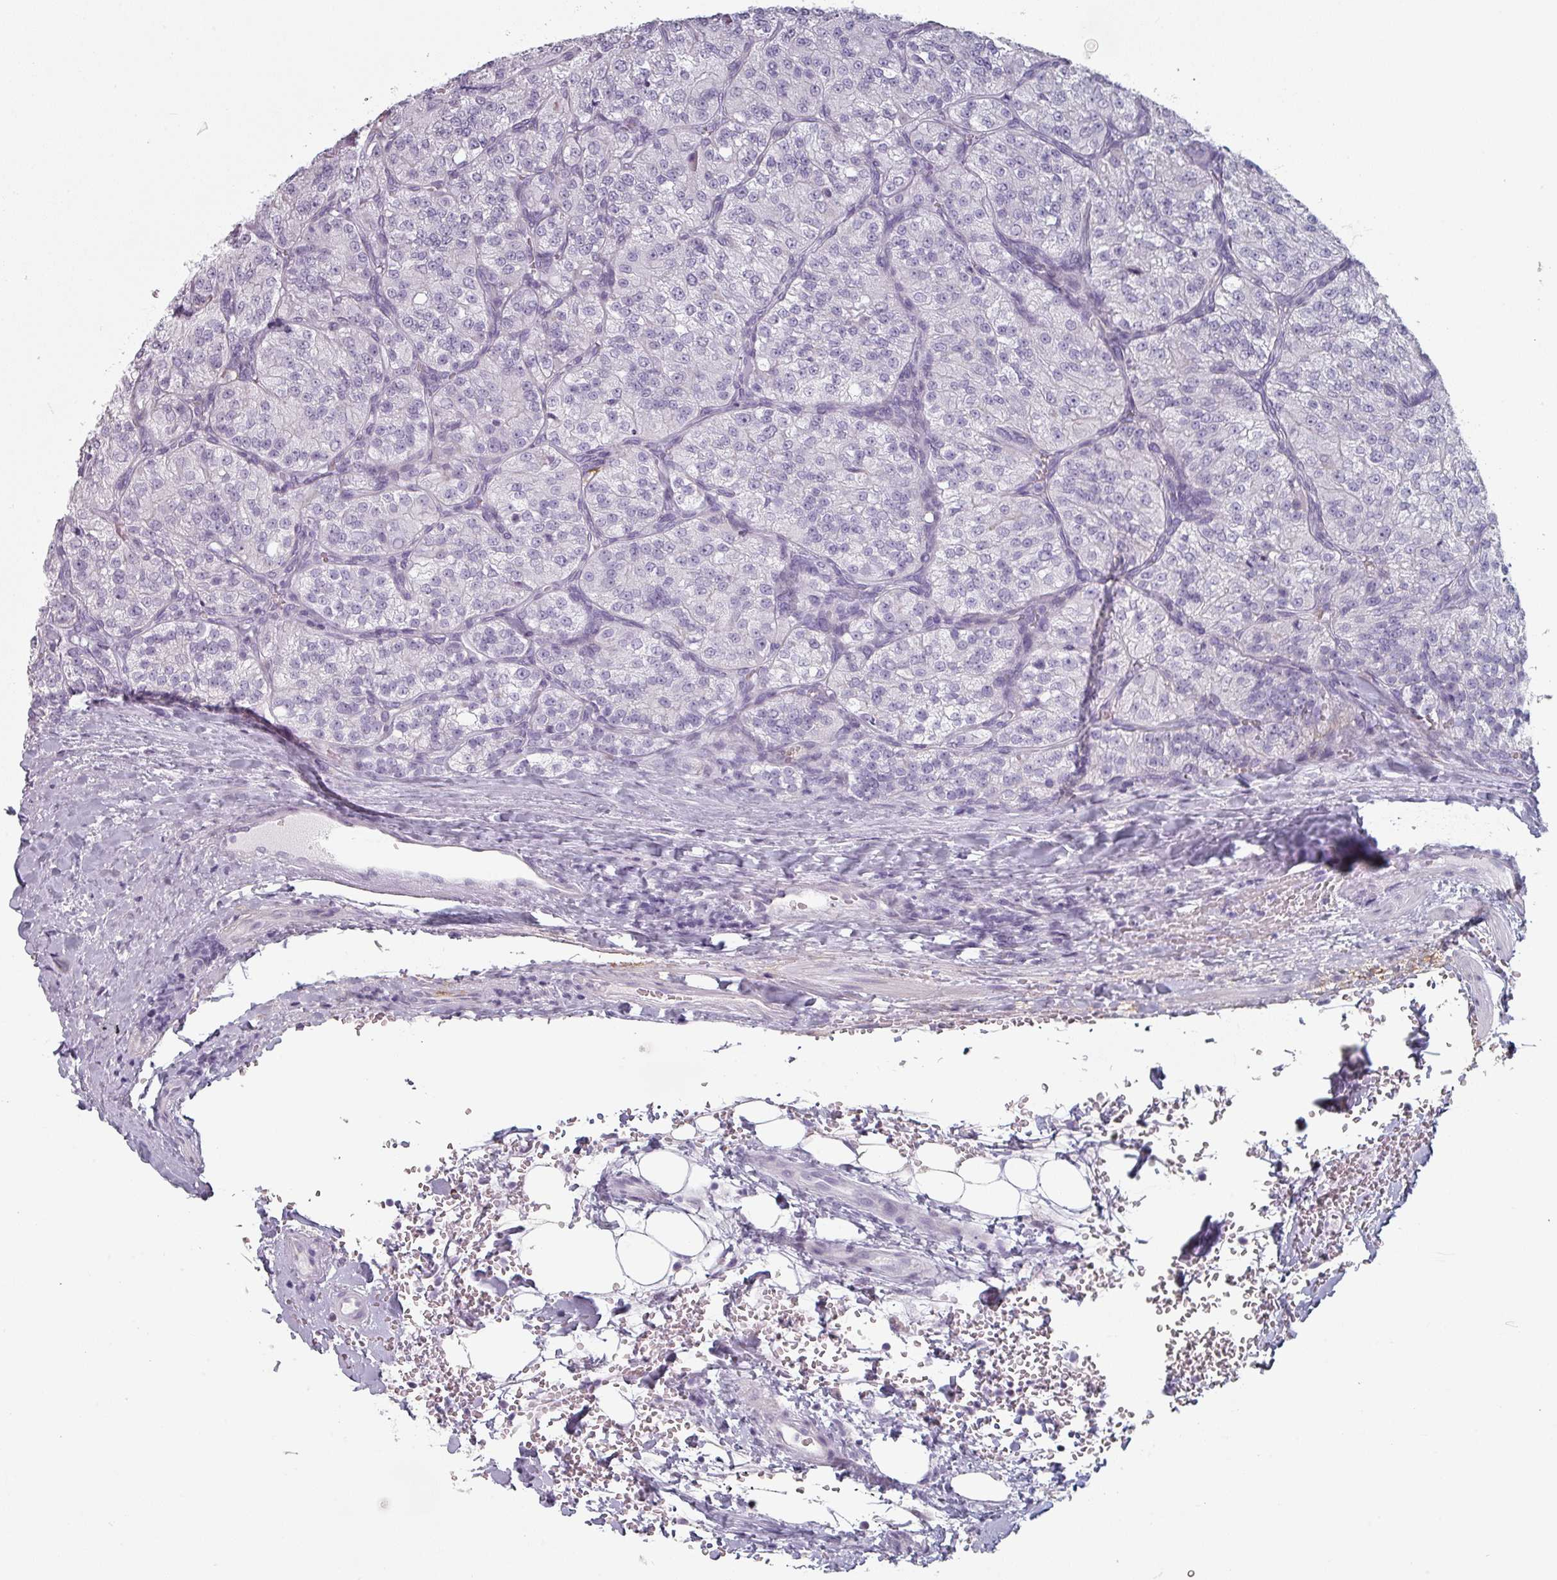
{"staining": {"intensity": "negative", "quantity": "none", "location": "none"}, "tissue": "renal cancer", "cell_type": "Tumor cells", "image_type": "cancer", "snomed": [{"axis": "morphology", "description": "Adenocarcinoma, NOS"}, {"axis": "topography", "description": "Kidney"}], "caption": "This is an IHC micrograph of renal adenocarcinoma. There is no positivity in tumor cells.", "gene": "SLC35G2", "patient": {"sex": "female", "age": 63}}